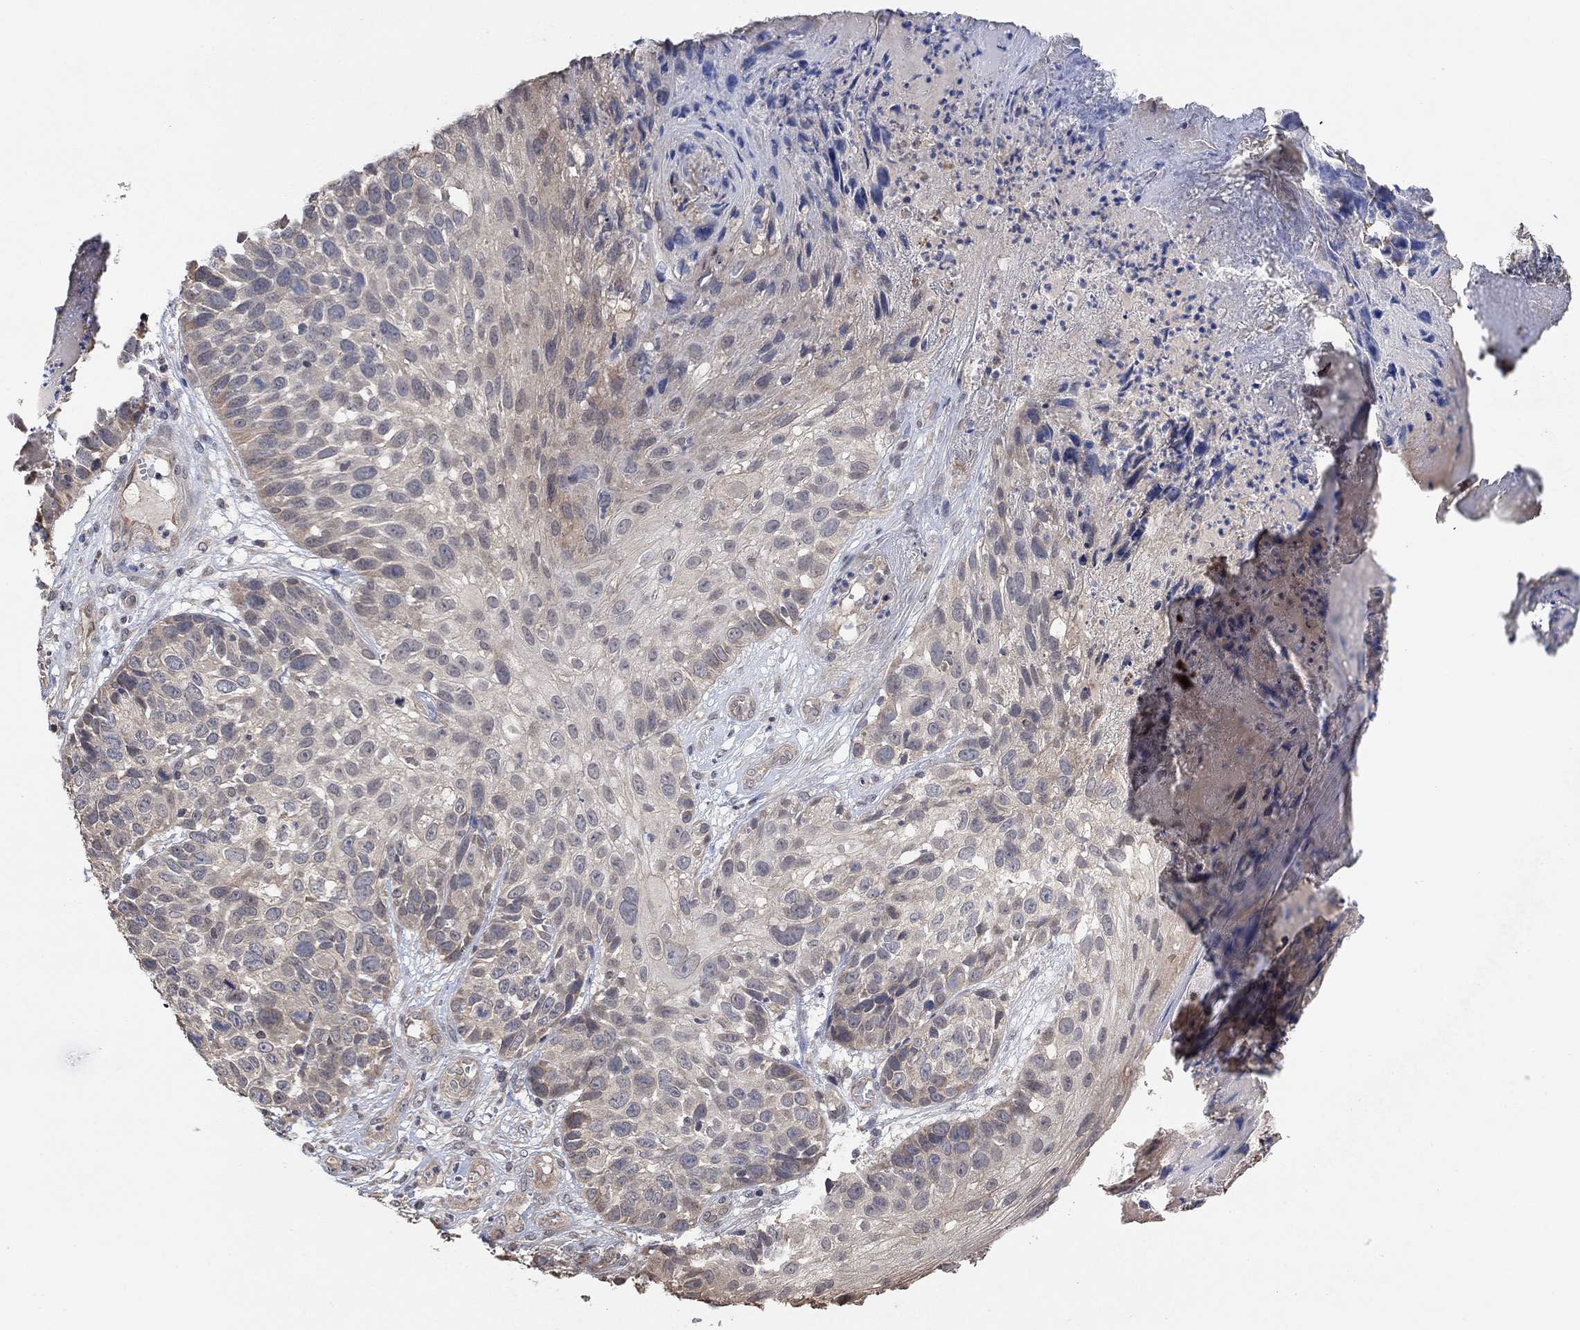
{"staining": {"intensity": "negative", "quantity": "none", "location": "none"}, "tissue": "skin cancer", "cell_type": "Tumor cells", "image_type": "cancer", "snomed": [{"axis": "morphology", "description": "Squamous cell carcinoma, NOS"}, {"axis": "topography", "description": "Skin"}], "caption": "The micrograph exhibits no significant positivity in tumor cells of squamous cell carcinoma (skin). (DAB immunohistochemistry, high magnification).", "gene": "UNC5B", "patient": {"sex": "male", "age": 92}}